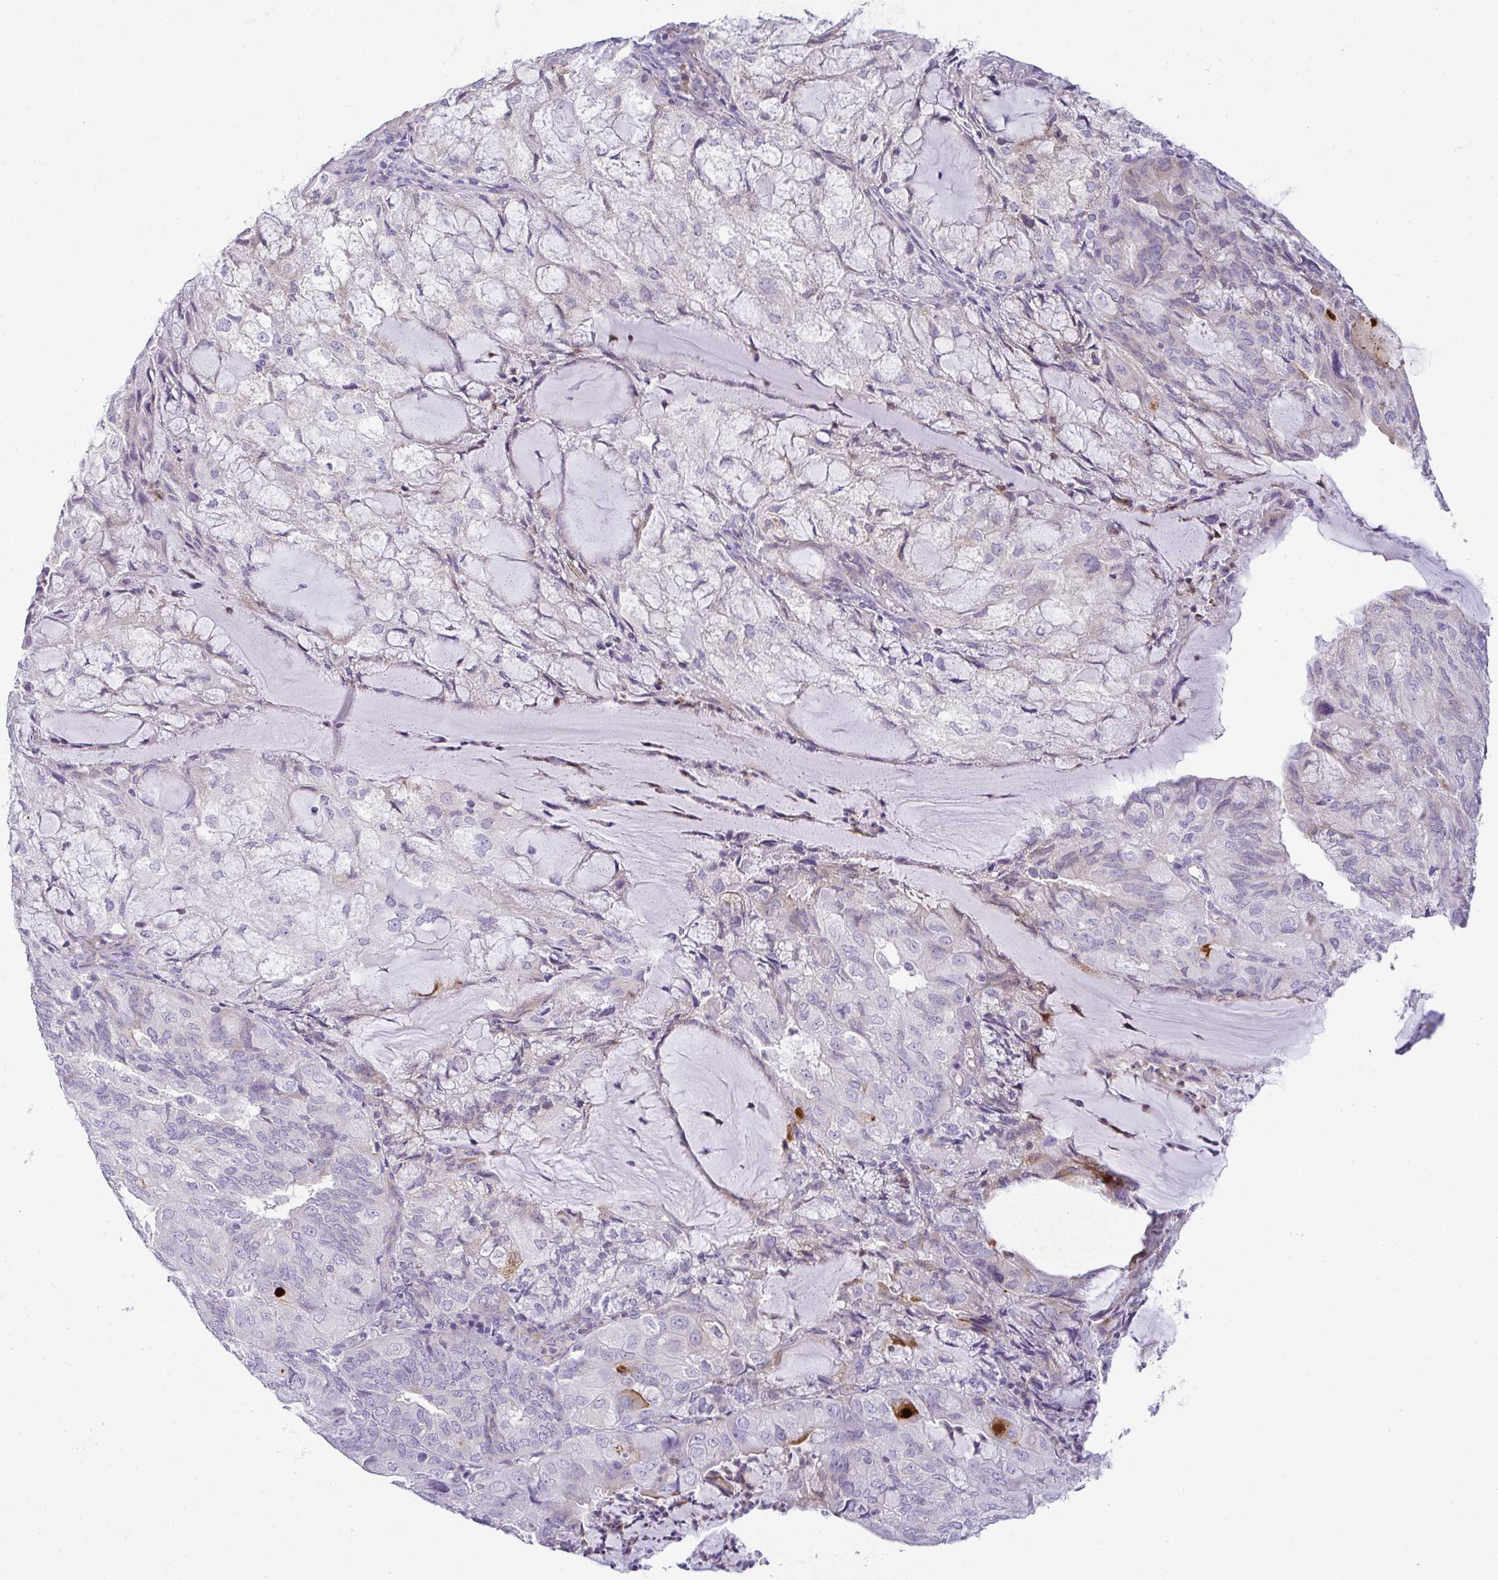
{"staining": {"intensity": "strong", "quantity": "<25%", "location": "cytoplasmic/membranous"}, "tissue": "endometrial cancer", "cell_type": "Tumor cells", "image_type": "cancer", "snomed": [{"axis": "morphology", "description": "Adenocarcinoma, NOS"}, {"axis": "topography", "description": "Endometrium"}], "caption": "Adenocarcinoma (endometrial) stained for a protein displays strong cytoplasmic/membranous positivity in tumor cells.", "gene": "LIPE", "patient": {"sex": "female", "age": 81}}